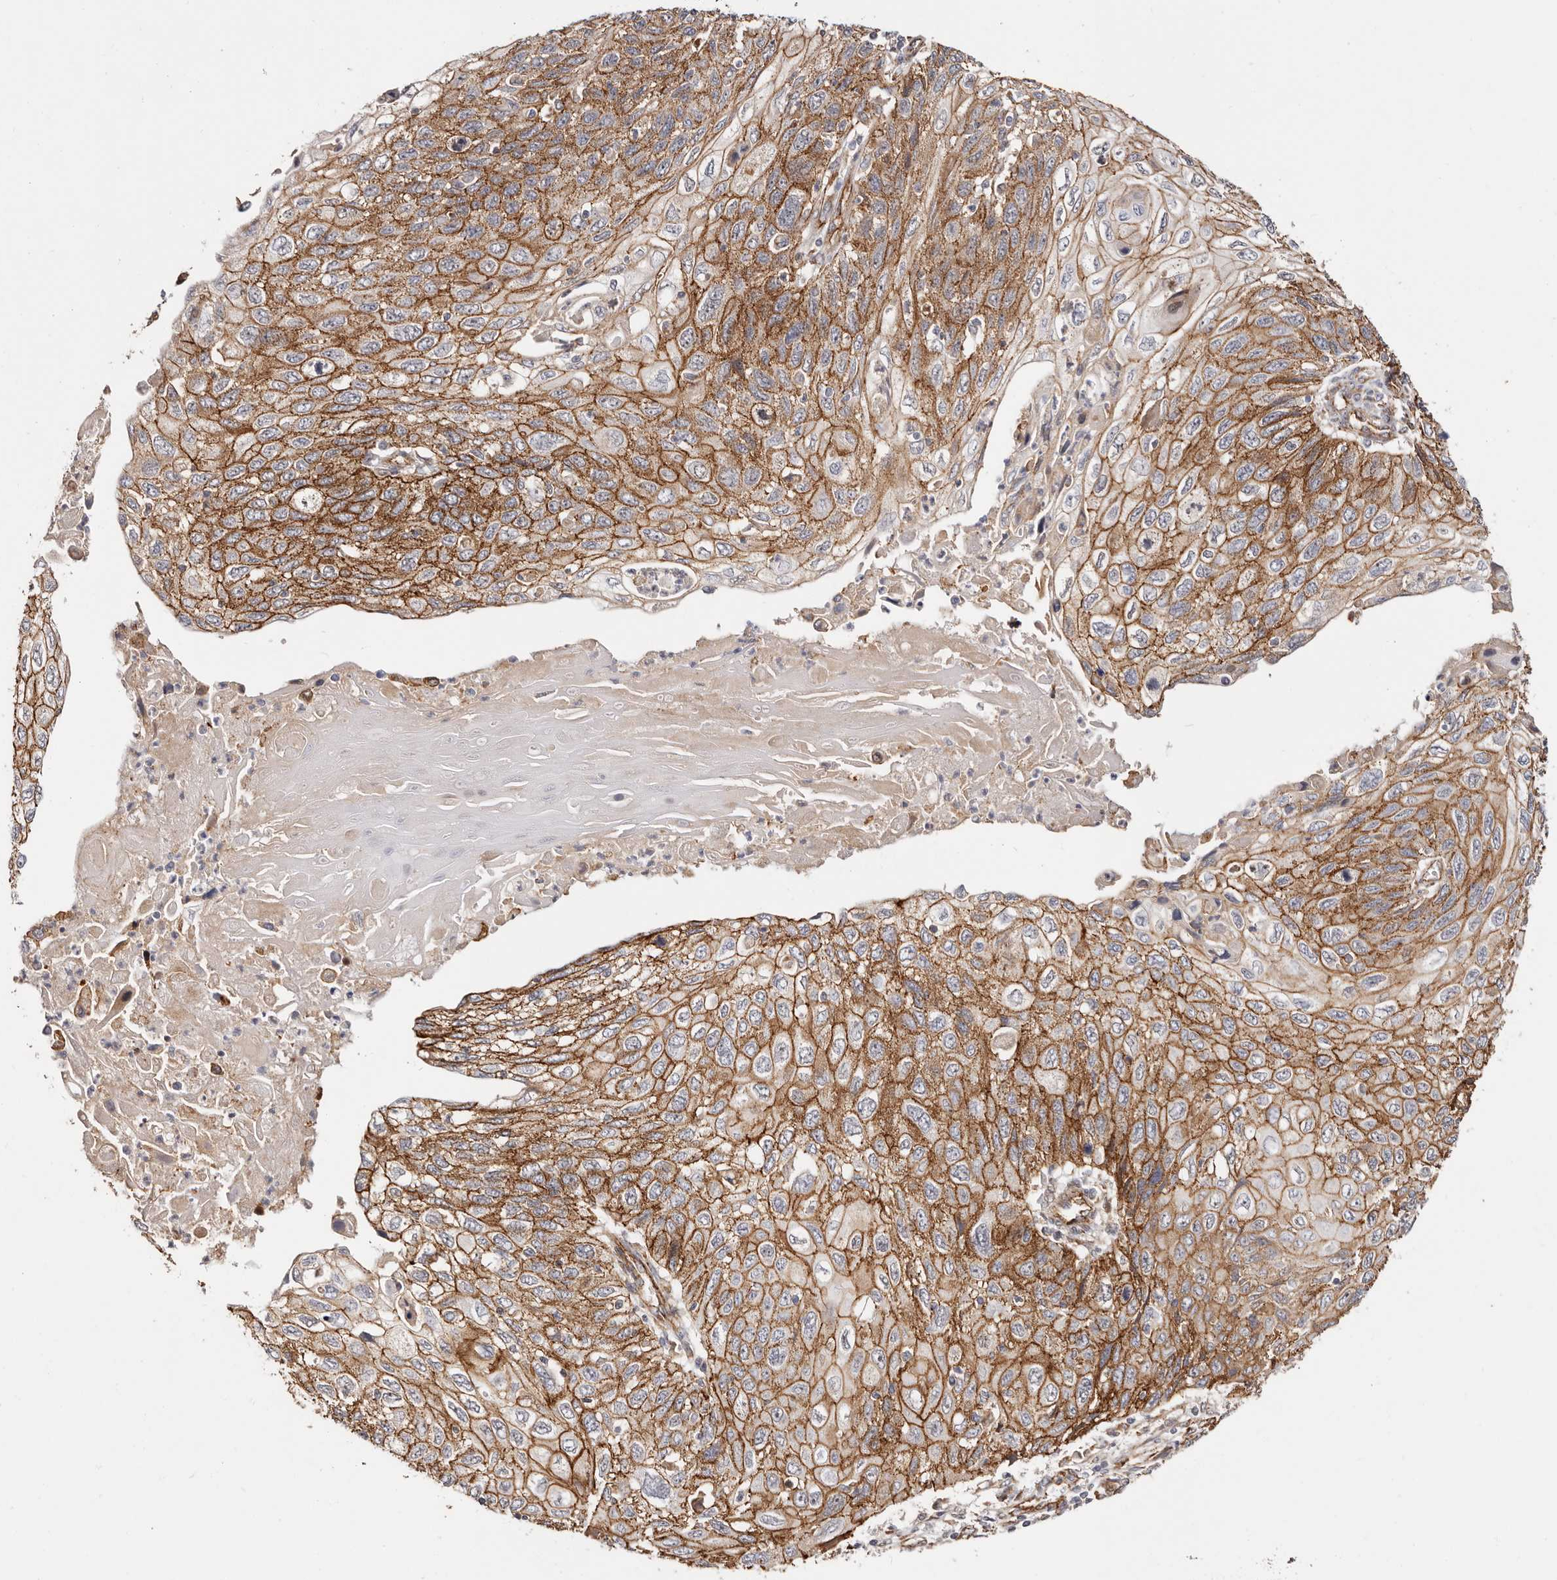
{"staining": {"intensity": "strong", "quantity": ">75%", "location": "cytoplasmic/membranous"}, "tissue": "cervical cancer", "cell_type": "Tumor cells", "image_type": "cancer", "snomed": [{"axis": "morphology", "description": "Squamous cell carcinoma, NOS"}, {"axis": "topography", "description": "Cervix"}], "caption": "Immunohistochemical staining of human cervical cancer (squamous cell carcinoma) reveals high levels of strong cytoplasmic/membranous protein staining in about >75% of tumor cells. Using DAB (3,3'-diaminobenzidine) (brown) and hematoxylin (blue) stains, captured at high magnification using brightfield microscopy.", "gene": "CTNNB1", "patient": {"sex": "female", "age": 70}}